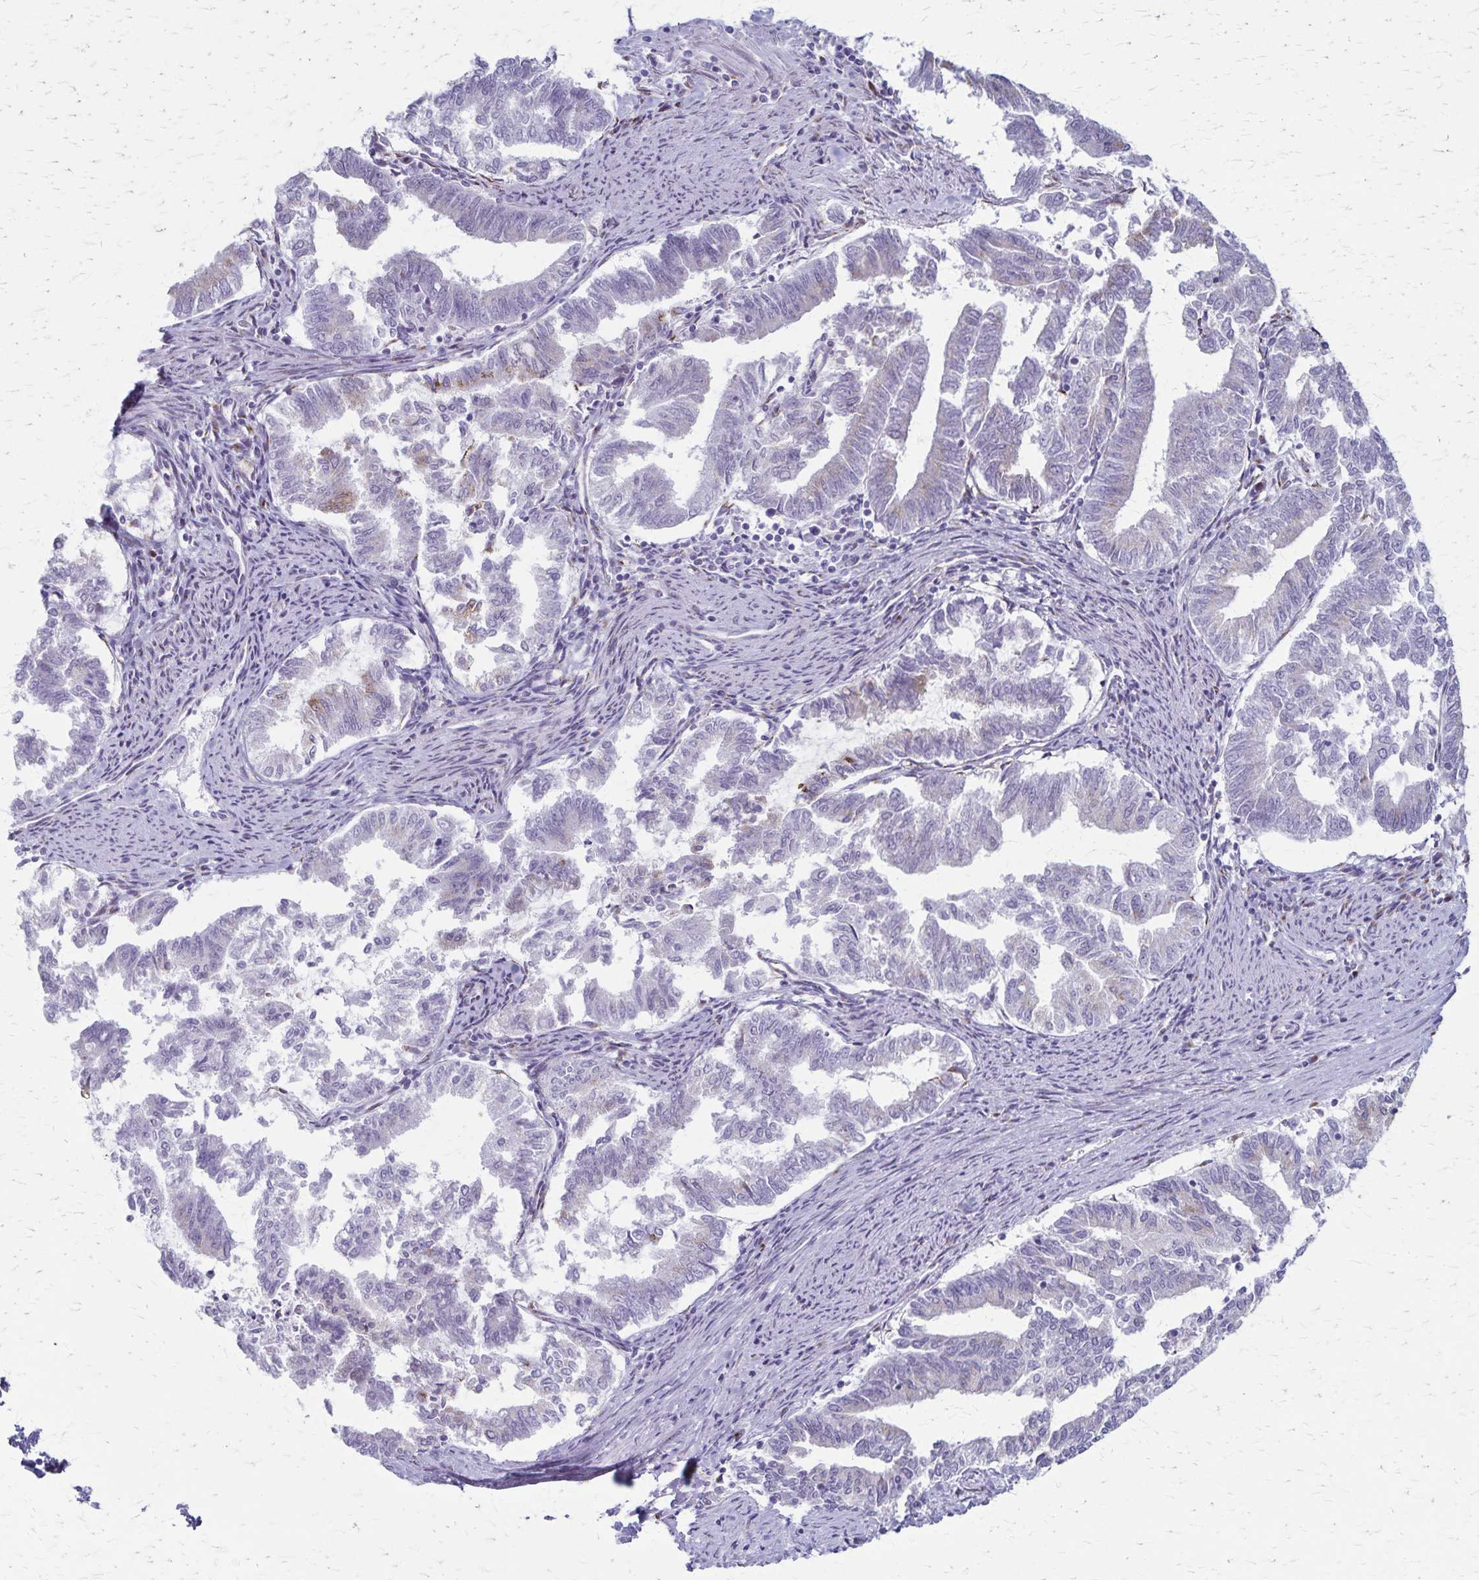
{"staining": {"intensity": "weak", "quantity": "<25%", "location": "cytoplasmic/membranous"}, "tissue": "endometrial cancer", "cell_type": "Tumor cells", "image_type": "cancer", "snomed": [{"axis": "morphology", "description": "Adenocarcinoma, NOS"}, {"axis": "topography", "description": "Endometrium"}], "caption": "An immunohistochemistry photomicrograph of endometrial cancer is shown. There is no staining in tumor cells of endometrial cancer.", "gene": "MCFD2", "patient": {"sex": "female", "age": 79}}